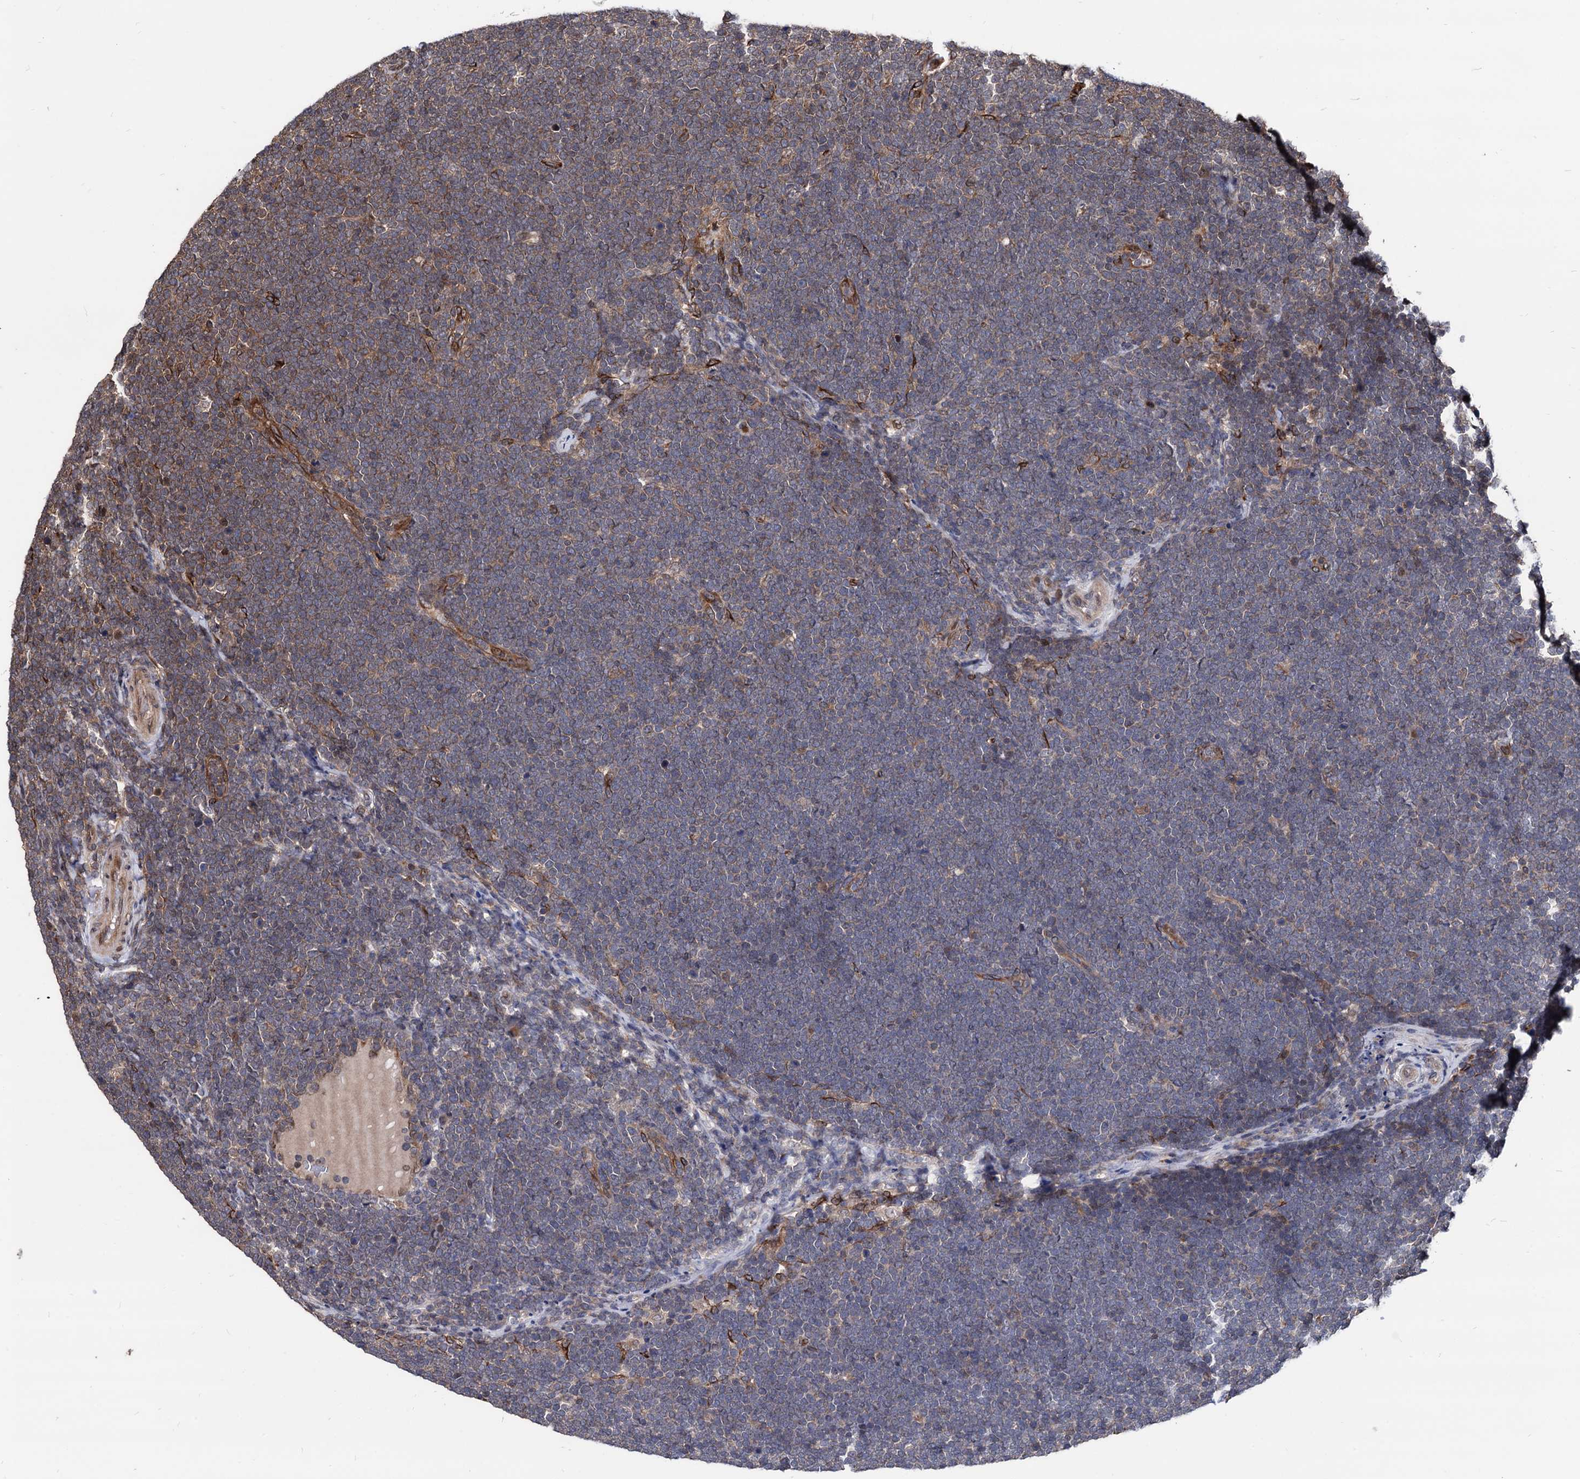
{"staining": {"intensity": "weak", "quantity": "<25%", "location": "cytoplasmic/membranous"}, "tissue": "lymphoma", "cell_type": "Tumor cells", "image_type": "cancer", "snomed": [{"axis": "morphology", "description": "Malignant lymphoma, non-Hodgkin's type, High grade"}, {"axis": "topography", "description": "Lymph node"}], "caption": "The photomicrograph demonstrates no significant expression in tumor cells of malignant lymphoma, non-Hodgkin's type (high-grade).", "gene": "ANKRD12", "patient": {"sex": "male", "age": 13}}